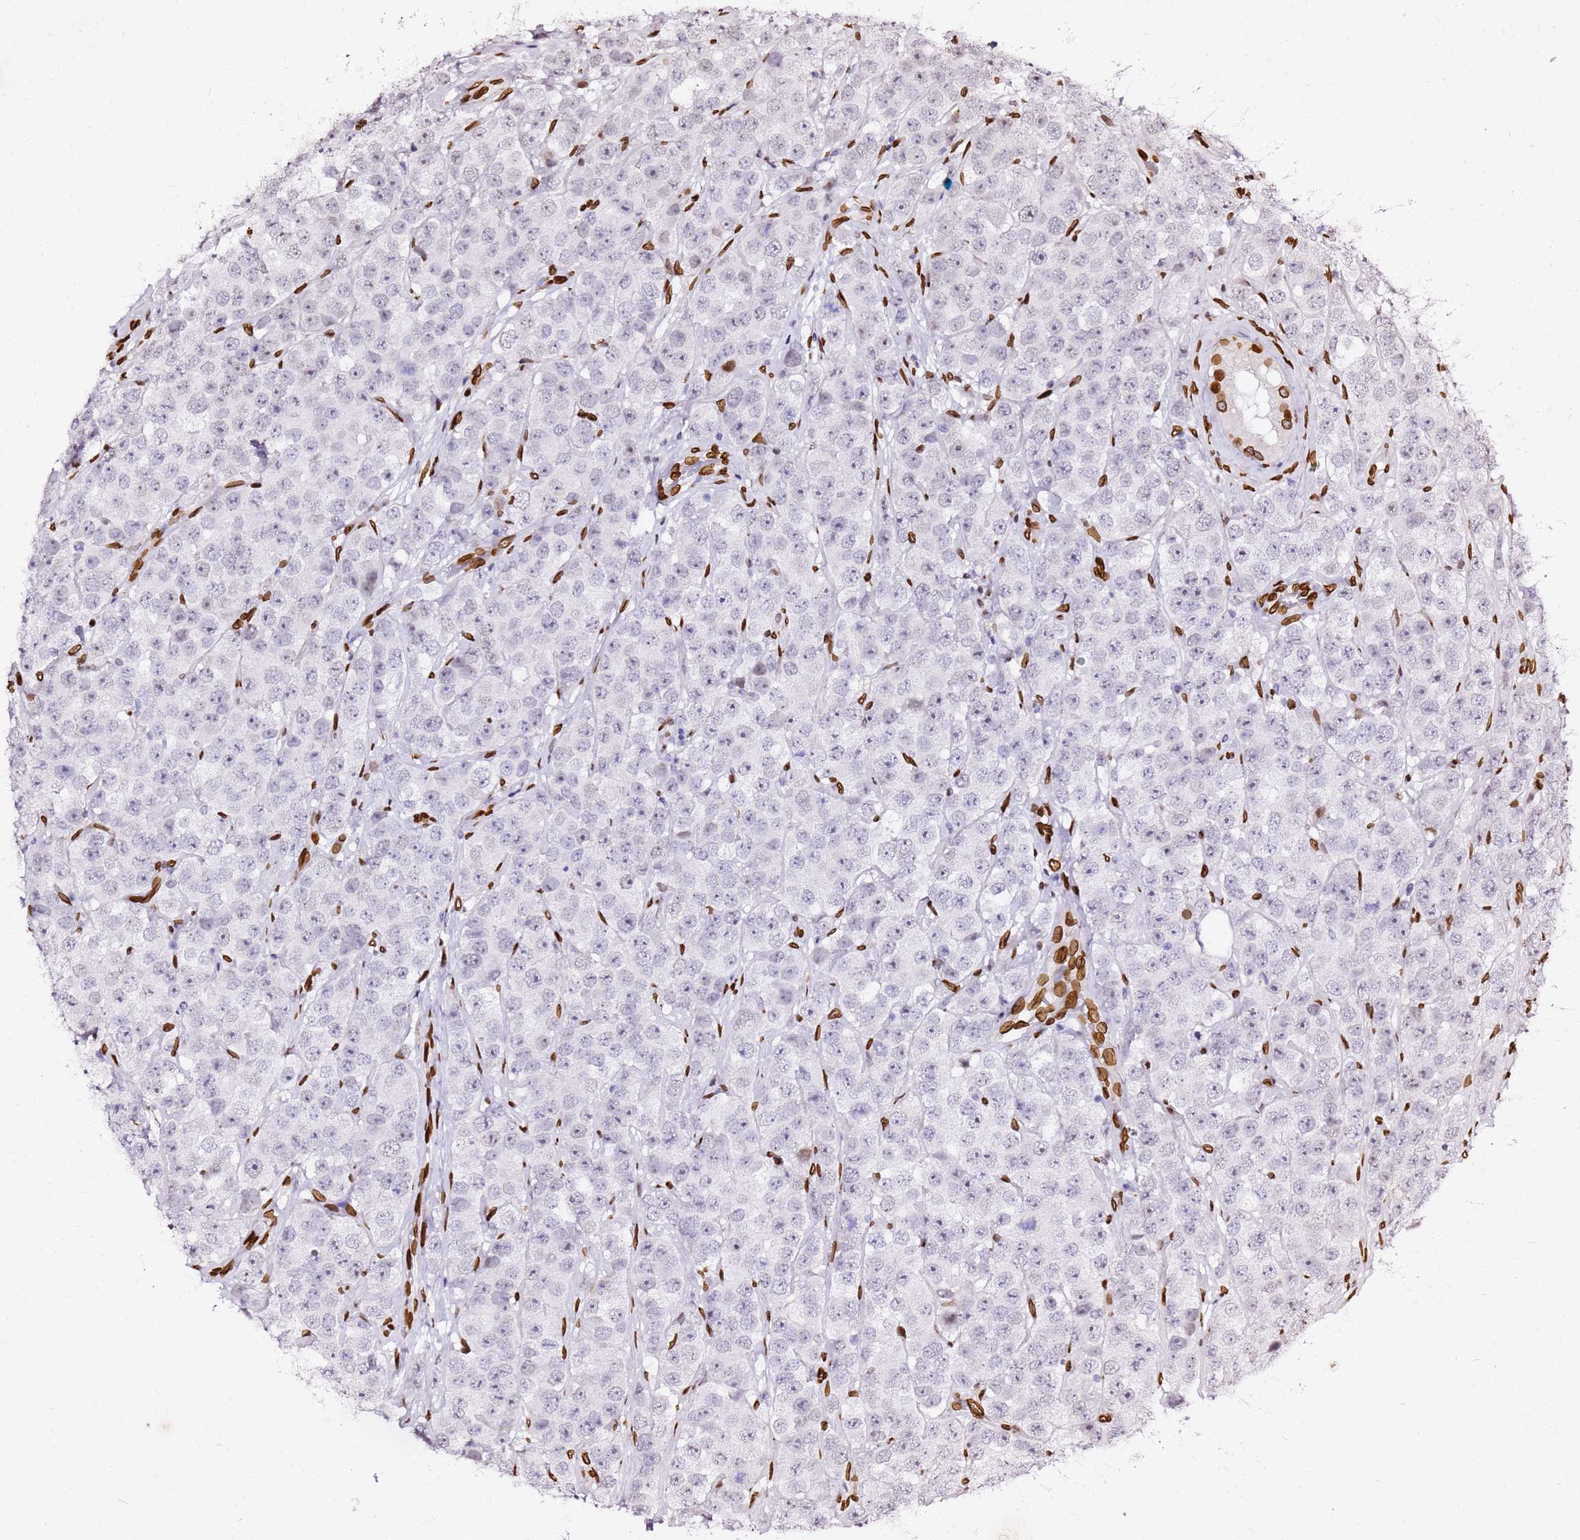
{"staining": {"intensity": "negative", "quantity": "none", "location": "none"}, "tissue": "testis cancer", "cell_type": "Tumor cells", "image_type": "cancer", "snomed": [{"axis": "morphology", "description": "Seminoma, NOS"}, {"axis": "topography", "description": "Testis"}], "caption": "Tumor cells show no significant protein staining in testis cancer (seminoma). (Stains: DAB immunohistochemistry (IHC) with hematoxylin counter stain, Microscopy: brightfield microscopy at high magnification).", "gene": "C6orf141", "patient": {"sex": "male", "age": 28}}